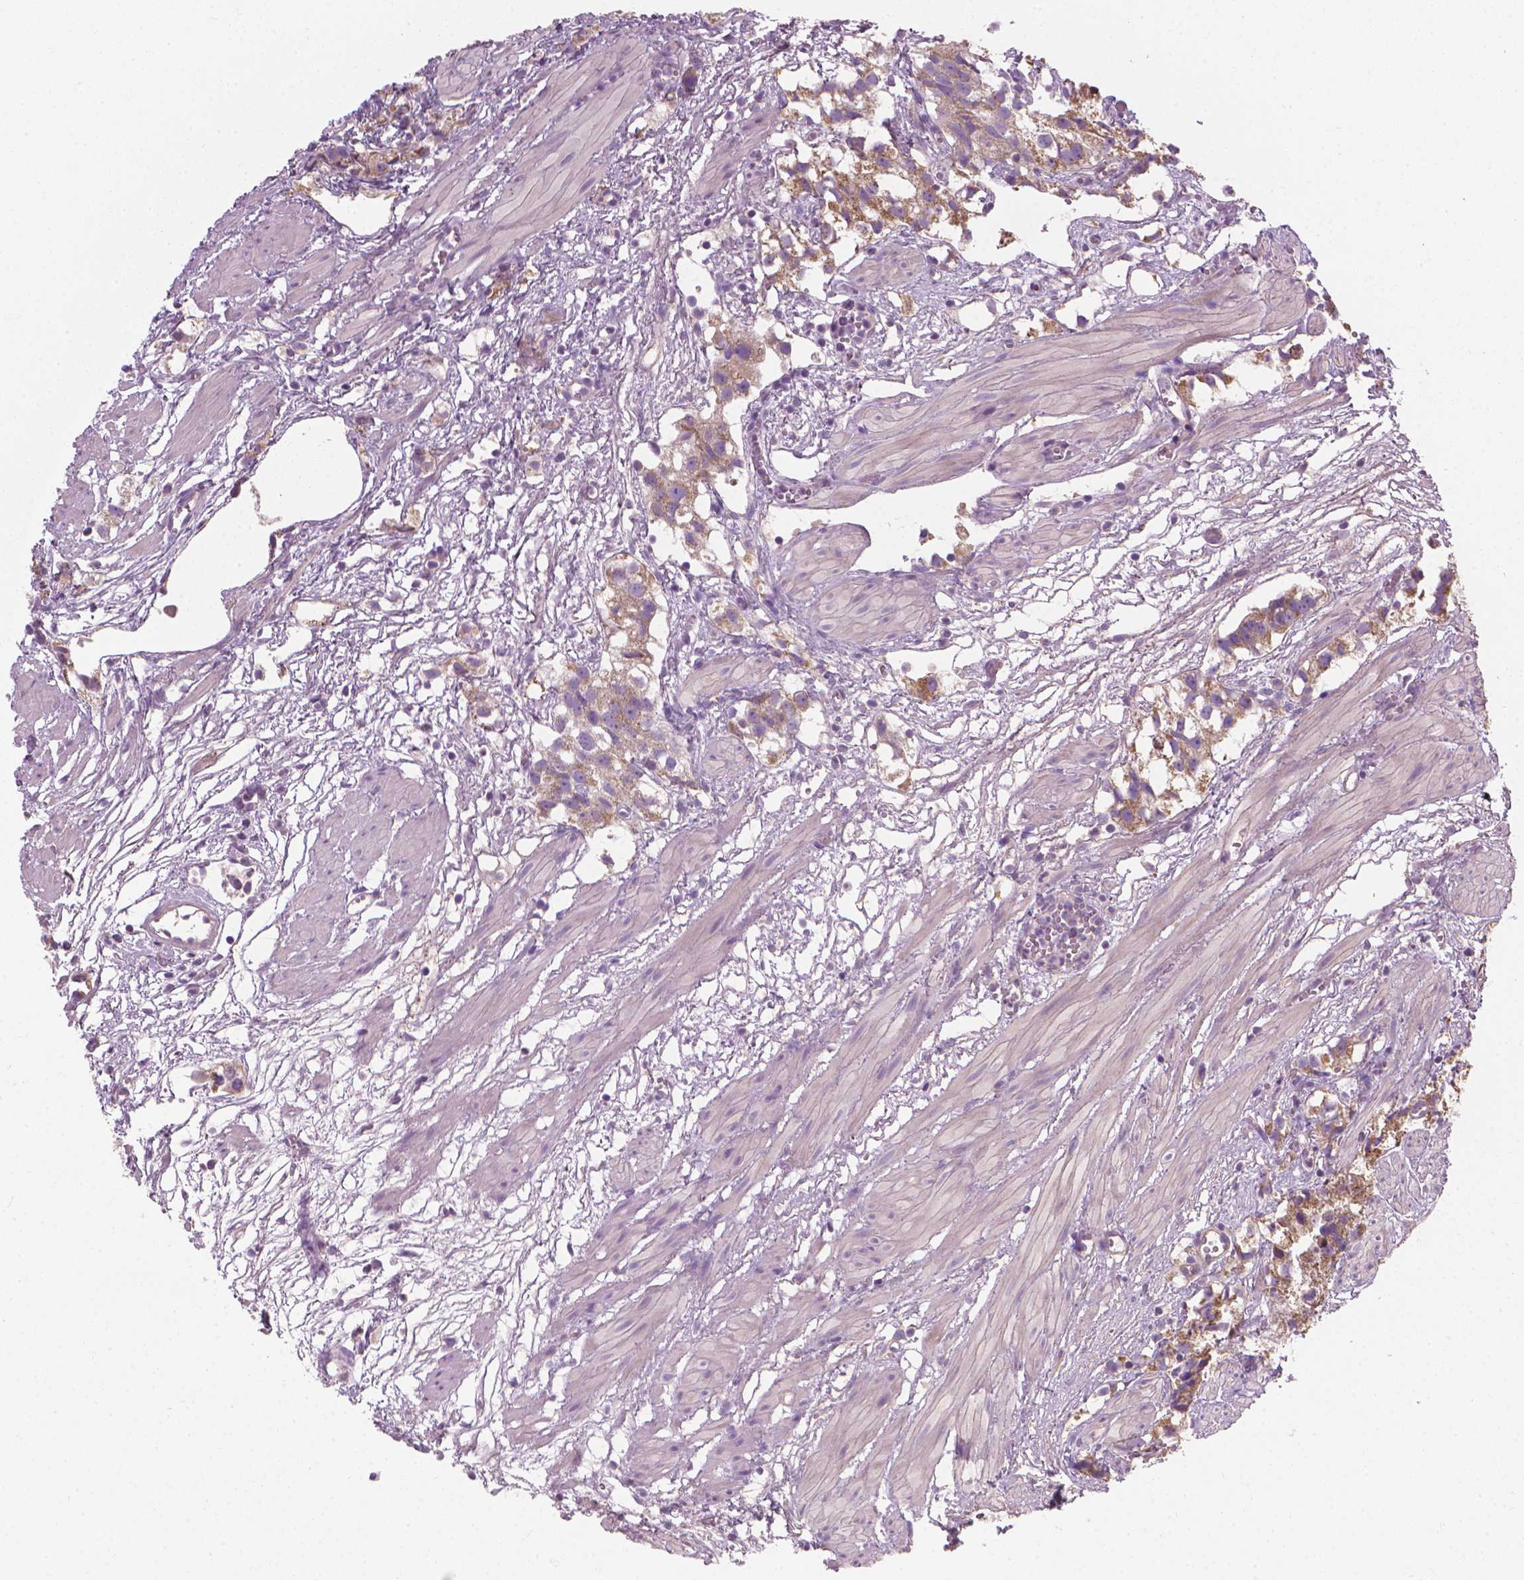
{"staining": {"intensity": "moderate", "quantity": ">75%", "location": "cytoplasmic/membranous"}, "tissue": "prostate cancer", "cell_type": "Tumor cells", "image_type": "cancer", "snomed": [{"axis": "morphology", "description": "Adenocarcinoma, High grade"}, {"axis": "topography", "description": "Prostate"}], "caption": "Moderate cytoplasmic/membranous expression is identified in about >75% of tumor cells in prostate cancer (high-grade adenocarcinoma).", "gene": "RIIAD1", "patient": {"sex": "male", "age": 68}}